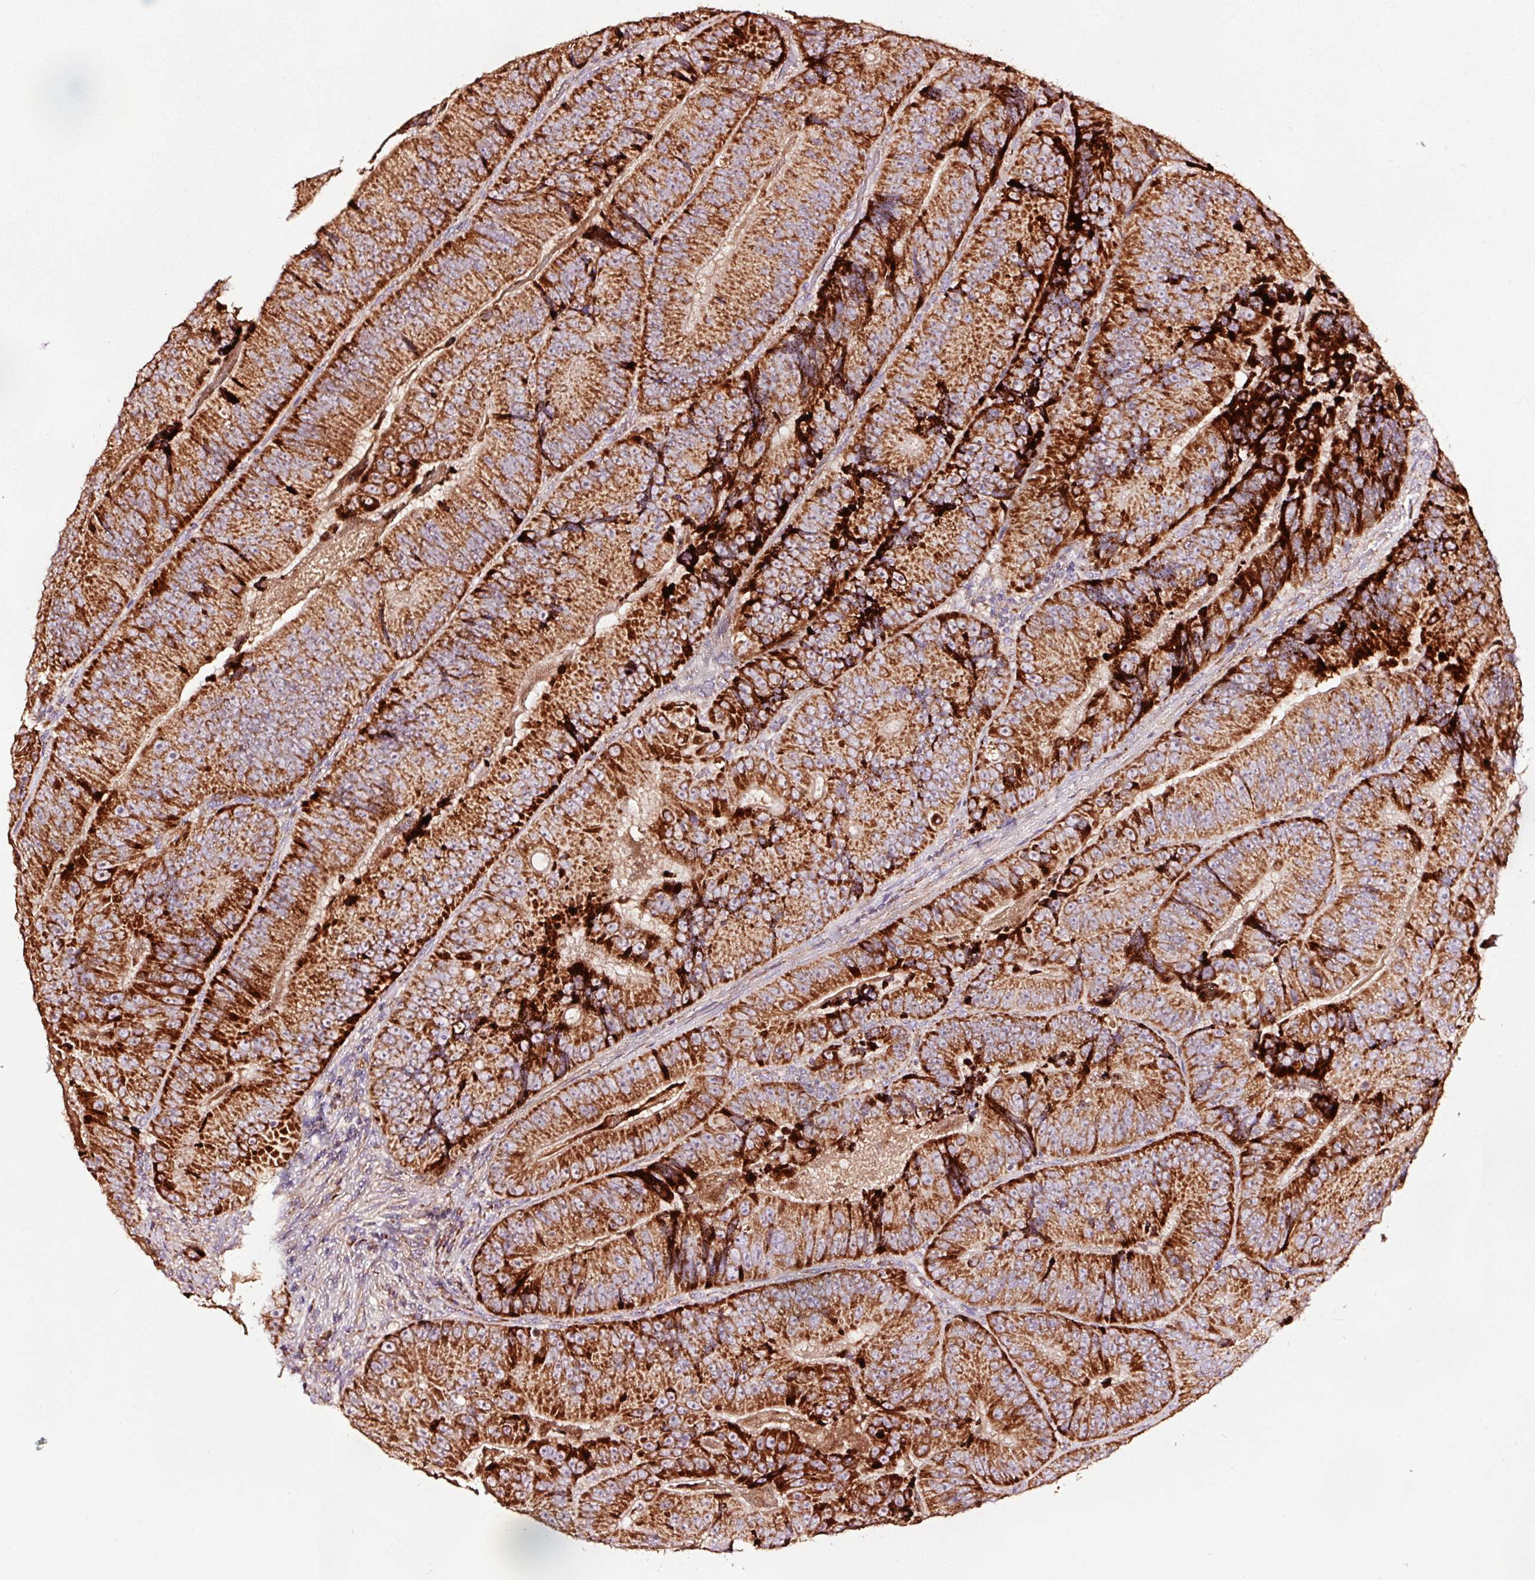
{"staining": {"intensity": "strong", "quantity": ">75%", "location": "cytoplasmic/membranous"}, "tissue": "colorectal cancer", "cell_type": "Tumor cells", "image_type": "cancer", "snomed": [{"axis": "morphology", "description": "Adenocarcinoma, NOS"}, {"axis": "topography", "description": "Colon"}], "caption": "There is high levels of strong cytoplasmic/membranous staining in tumor cells of colorectal cancer, as demonstrated by immunohistochemical staining (brown color).", "gene": "TPM1", "patient": {"sex": "female", "age": 86}}